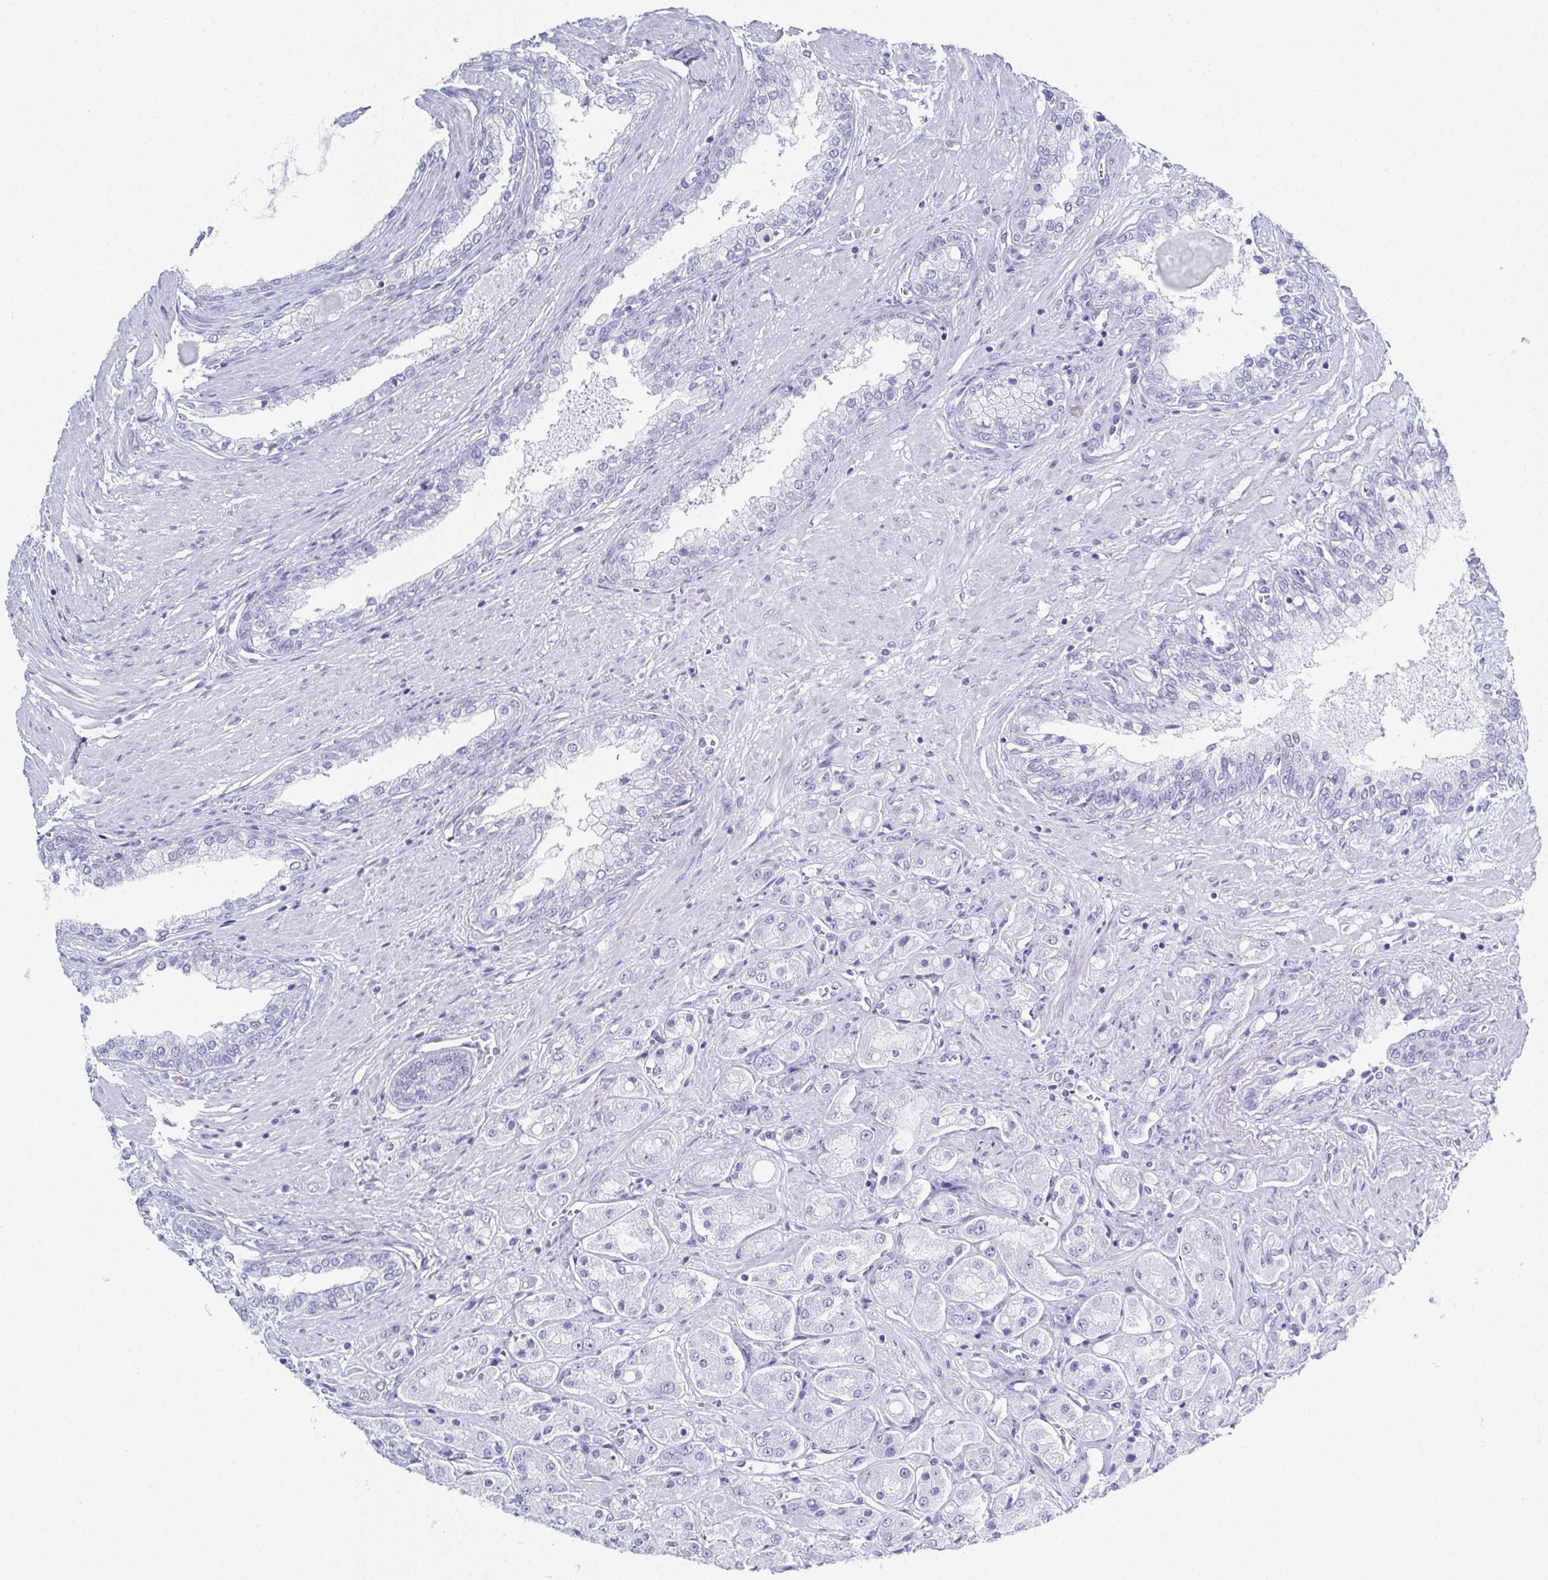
{"staining": {"intensity": "negative", "quantity": "none", "location": "none"}, "tissue": "prostate cancer", "cell_type": "Tumor cells", "image_type": "cancer", "snomed": [{"axis": "morphology", "description": "Adenocarcinoma, High grade"}, {"axis": "topography", "description": "Prostate"}], "caption": "Tumor cells are negative for protein expression in human adenocarcinoma (high-grade) (prostate).", "gene": "SYCP1", "patient": {"sex": "male", "age": 67}}